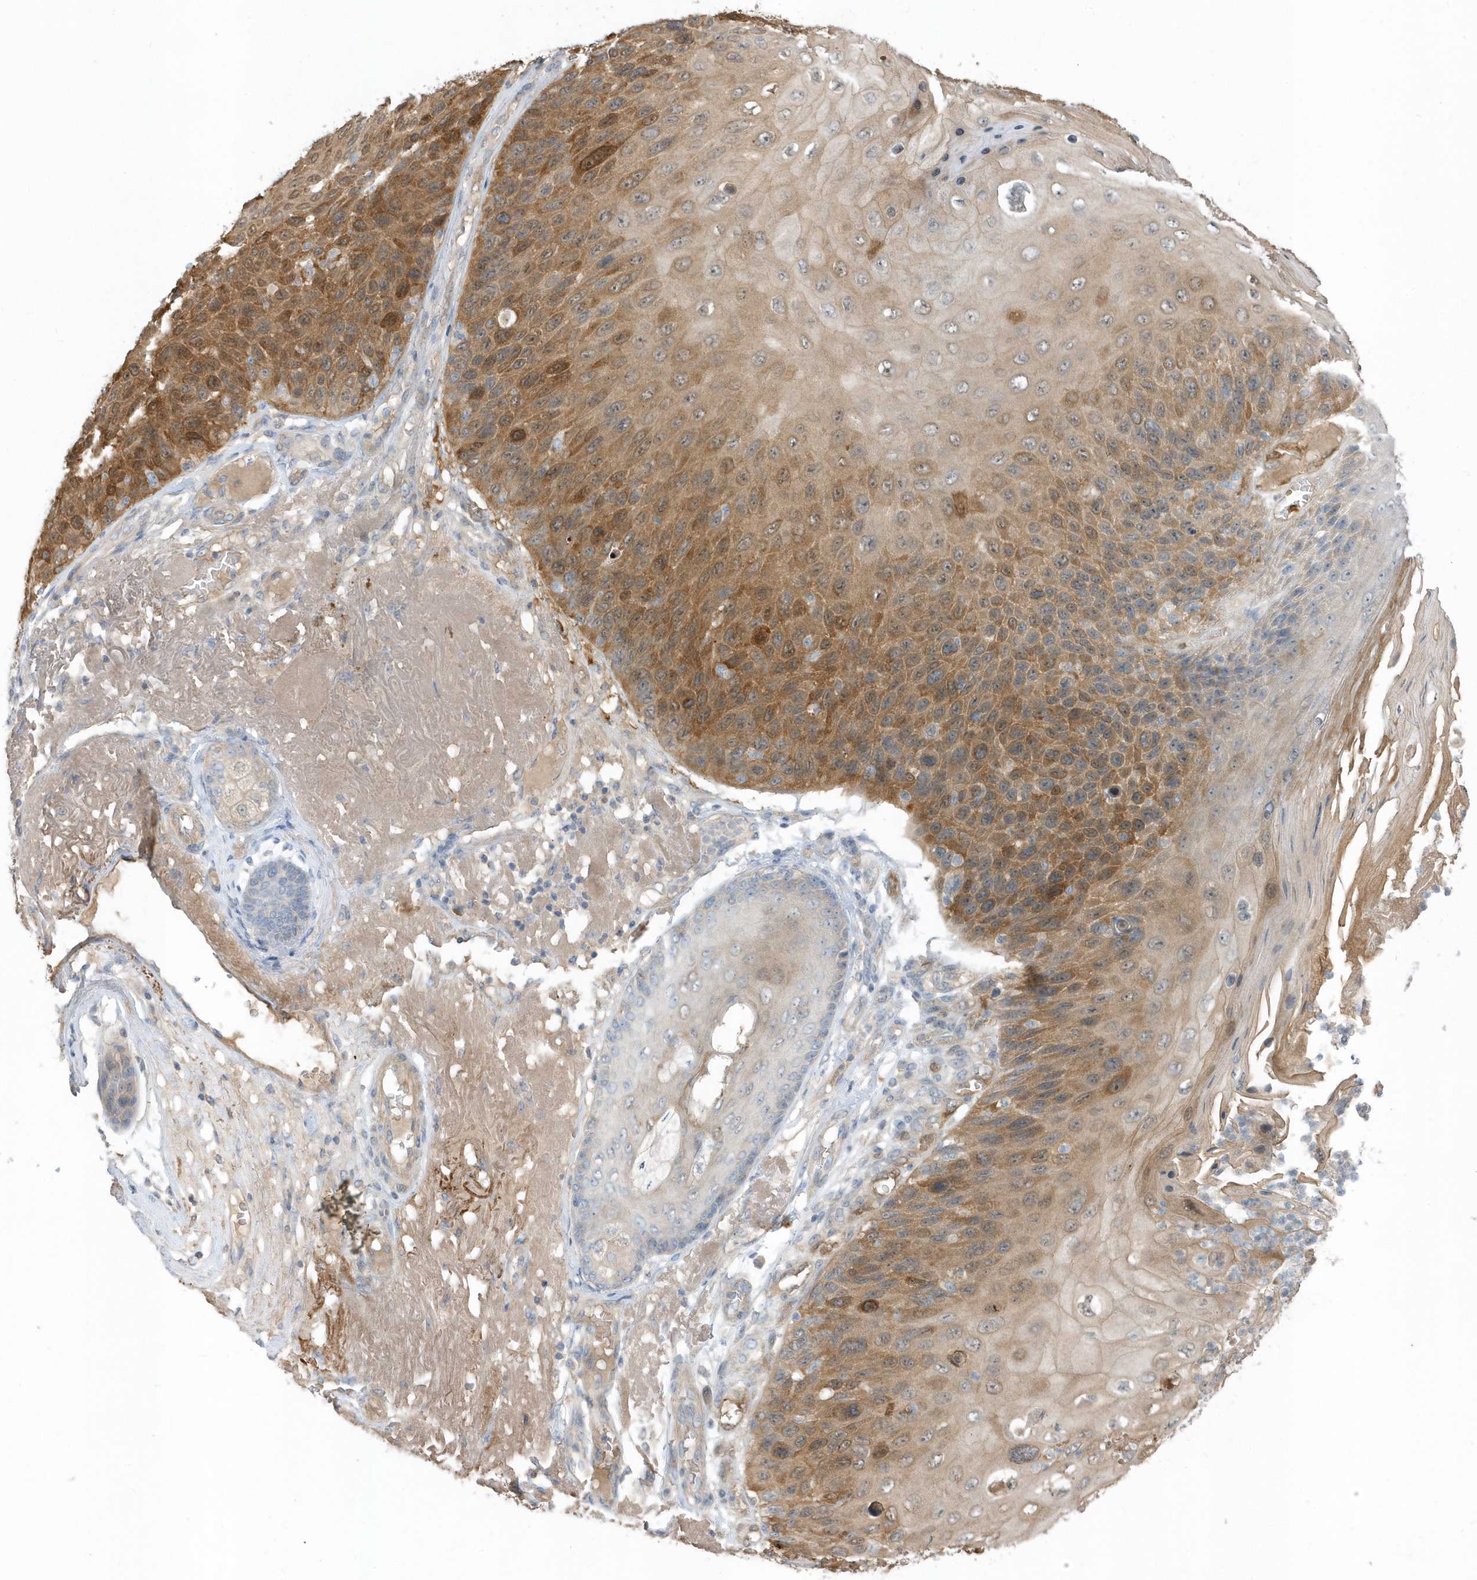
{"staining": {"intensity": "moderate", "quantity": ">75%", "location": "cytoplasmic/membranous"}, "tissue": "skin cancer", "cell_type": "Tumor cells", "image_type": "cancer", "snomed": [{"axis": "morphology", "description": "Squamous cell carcinoma, NOS"}, {"axis": "topography", "description": "Skin"}], "caption": "This photomicrograph reveals immunohistochemistry staining of skin cancer, with medium moderate cytoplasmic/membranous expression in approximately >75% of tumor cells.", "gene": "USP53", "patient": {"sex": "female", "age": 88}}